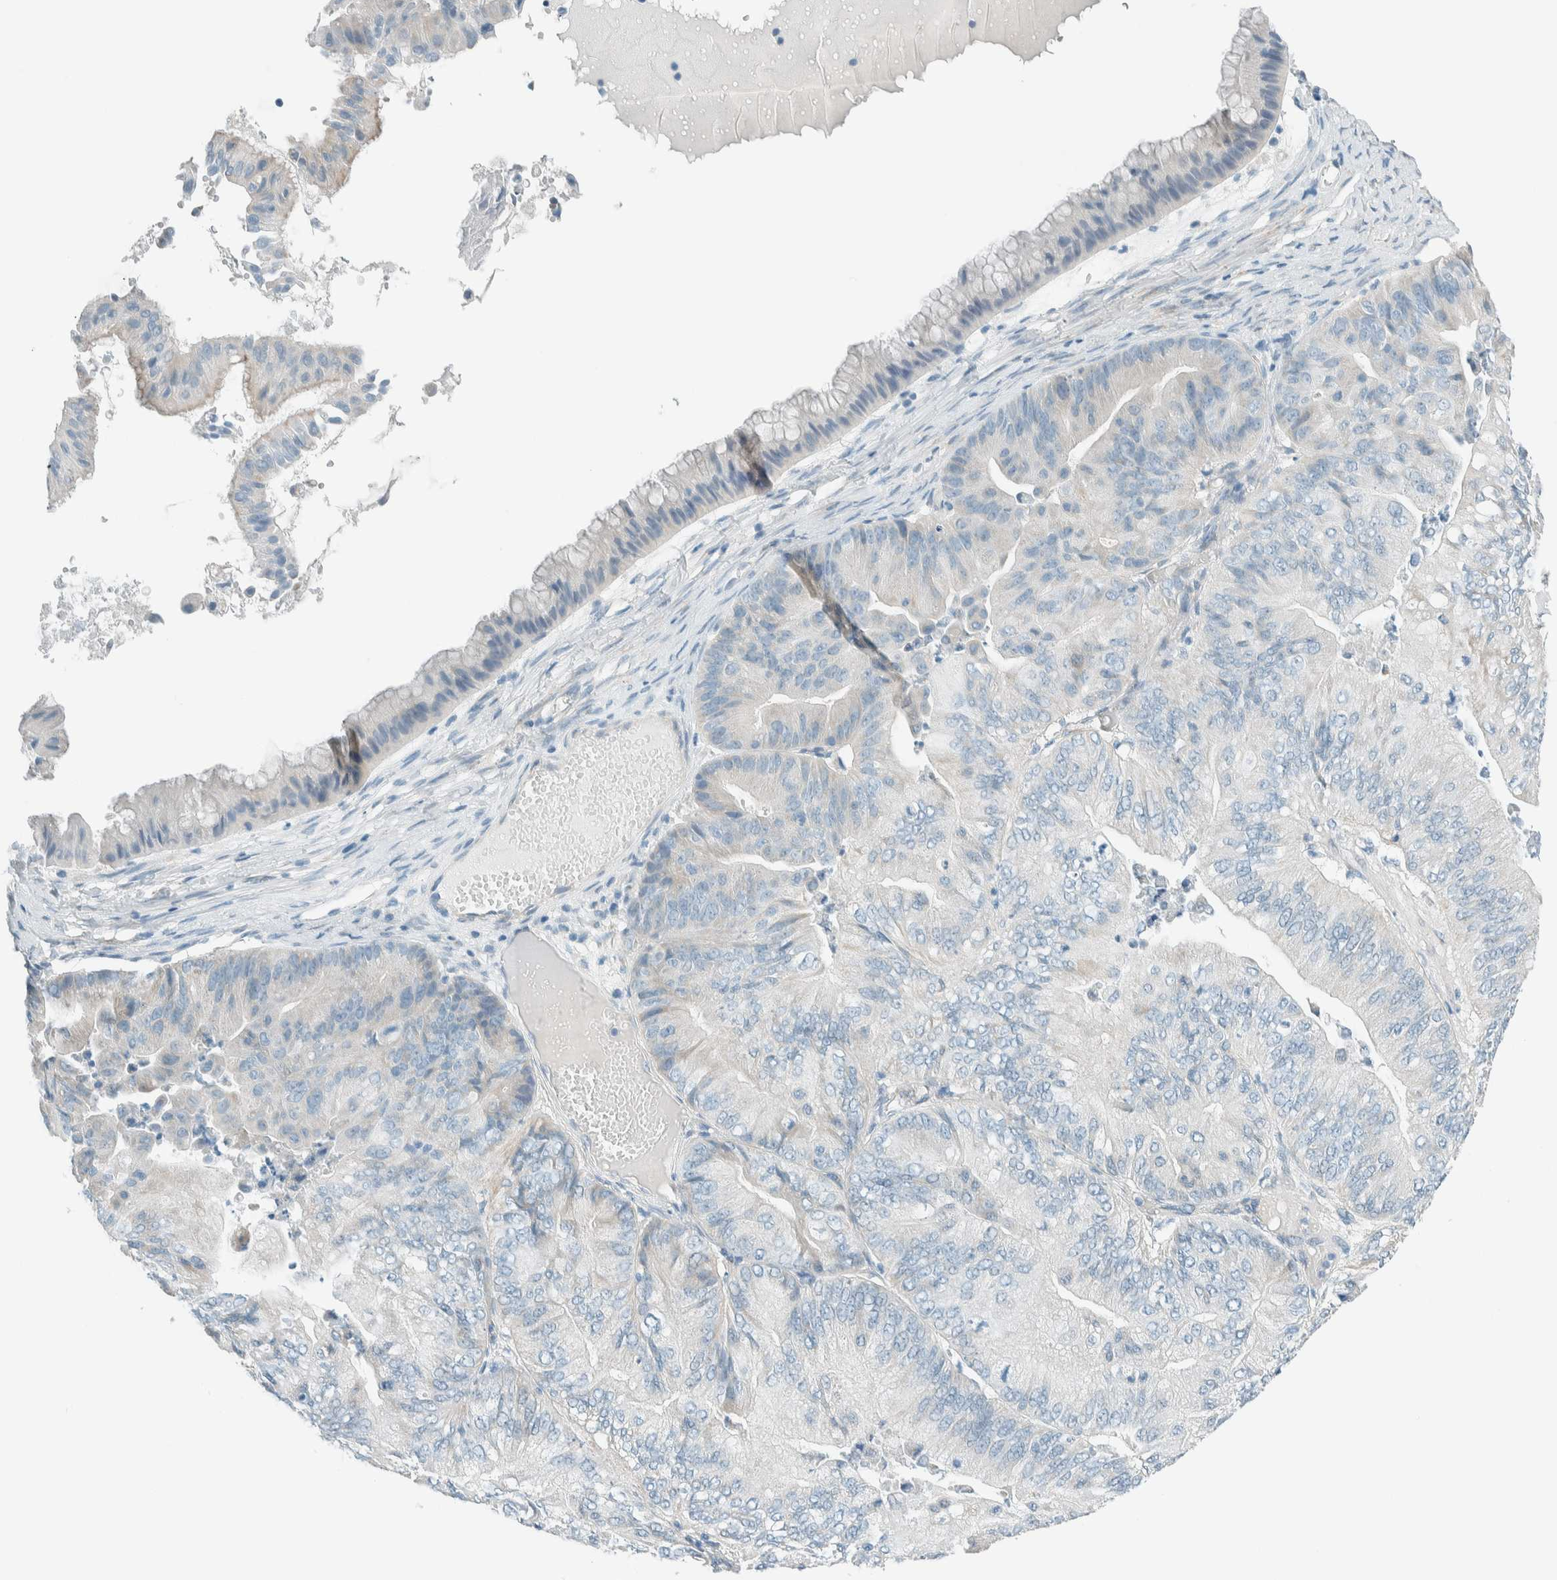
{"staining": {"intensity": "negative", "quantity": "none", "location": "none"}, "tissue": "ovarian cancer", "cell_type": "Tumor cells", "image_type": "cancer", "snomed": [{"axis": "morphology", "description": "Cystadenocarcinoma, mucinous, NOS"}, {"axis": "topography", "description": "Ovary"}], "caption": "Tumor cells show no significant protein staining in mucinous cystadenocarcinoma (ovarian). (Brightfield microscopy of DAB (3,3'-diaminobenzidine) IHC at high magnification).", "gene": "ALDH7A1", "patient": {"sex": "female", "age": 61}}